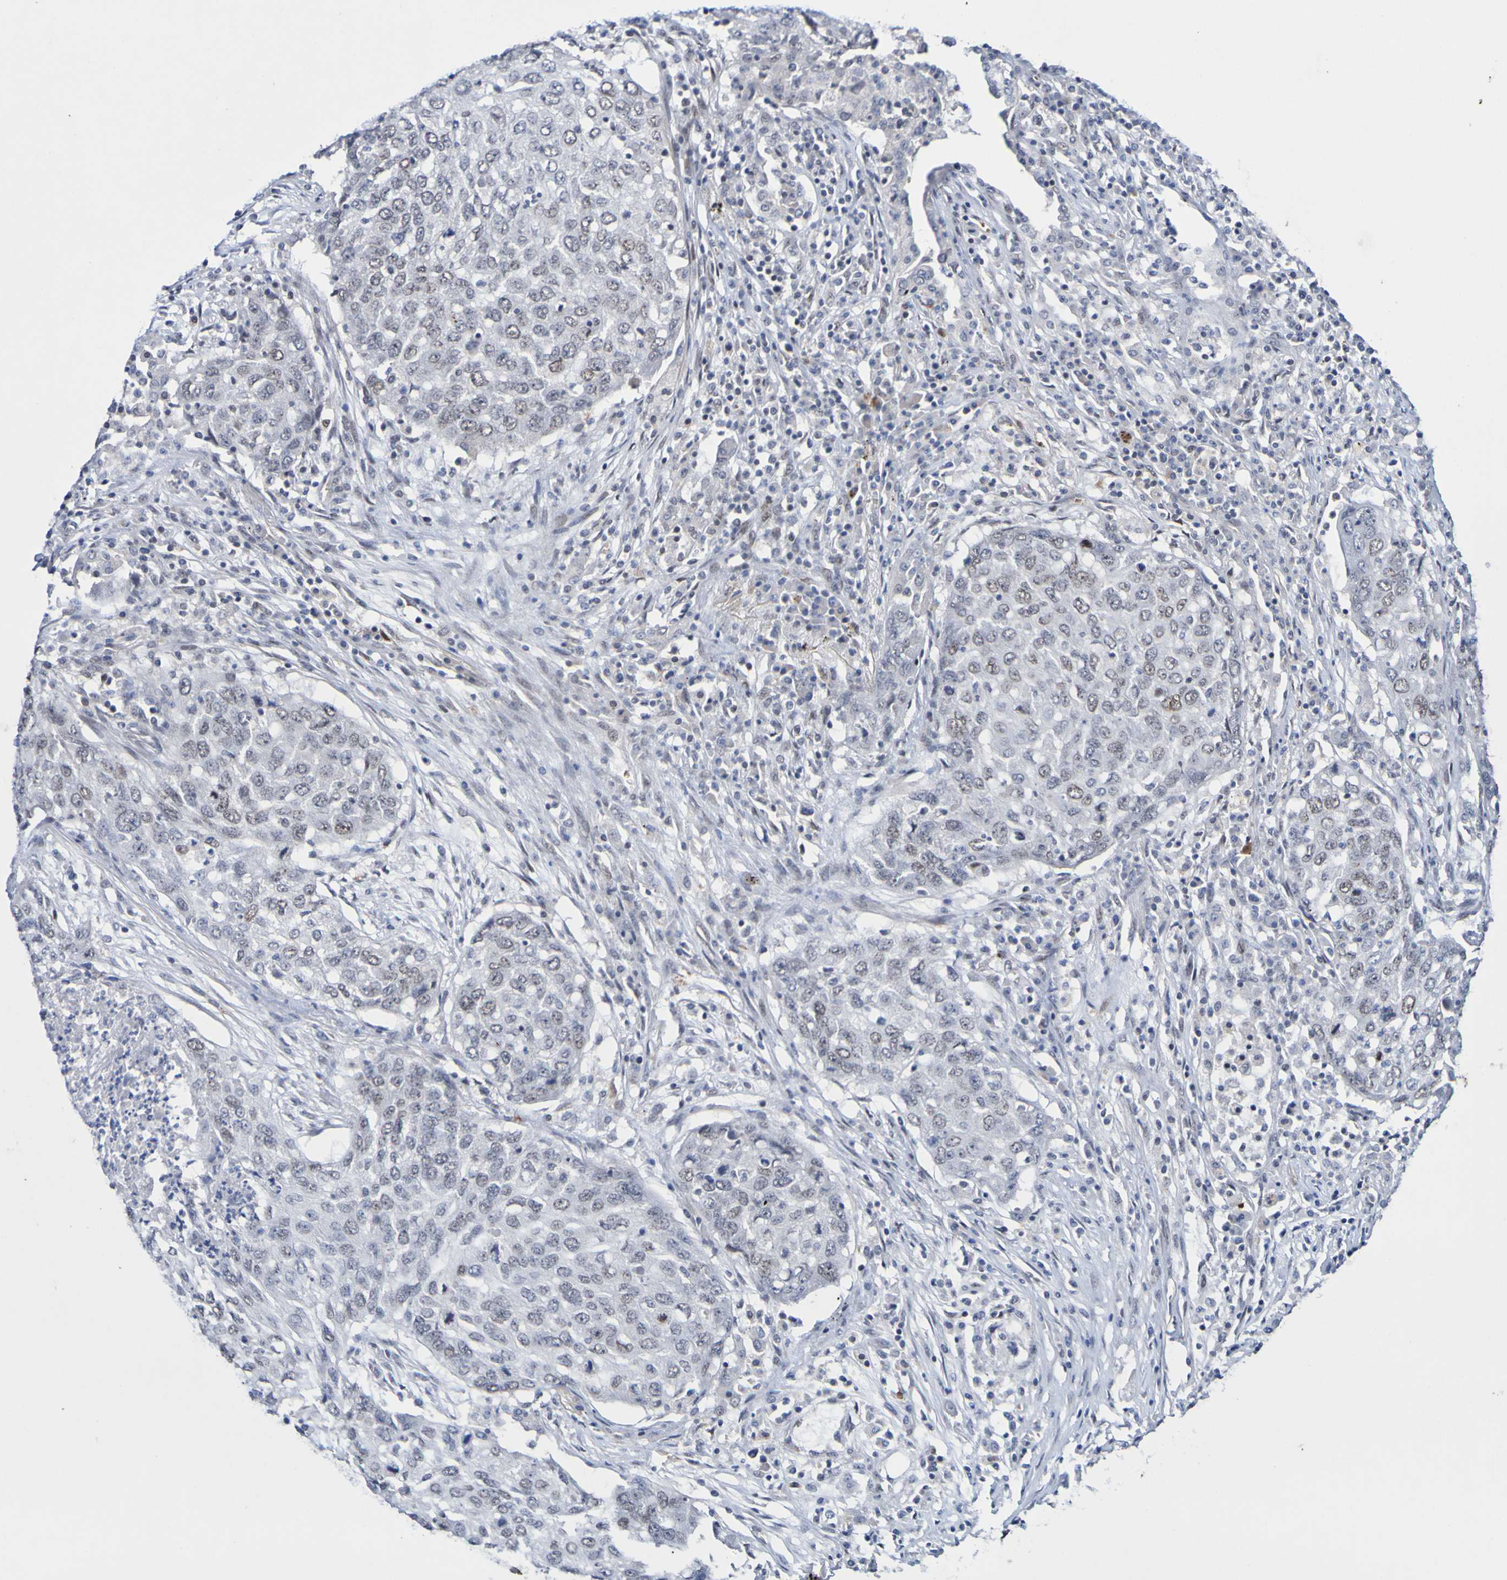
{"staining": {"intensity": "weak", "quantity": "<25%", "location": "nuclear"}, "tissue": "lung cancer", "cell_type": "Tumor cells", "image_type": "cancer", "snomed": [{"axis": "morphology", "description": "Squamous cell carcinoma, NOS"}, {"axis": "topography", "description": "Lung"}], "caption": "There is no significant positivity in tumor cells of lung squamous cell carcinoma. (Immunohistochemistry, brightfield microscopy, high magnification).", "gene": "PCGF1", "patient": {"sex": "female", "age": 63}}